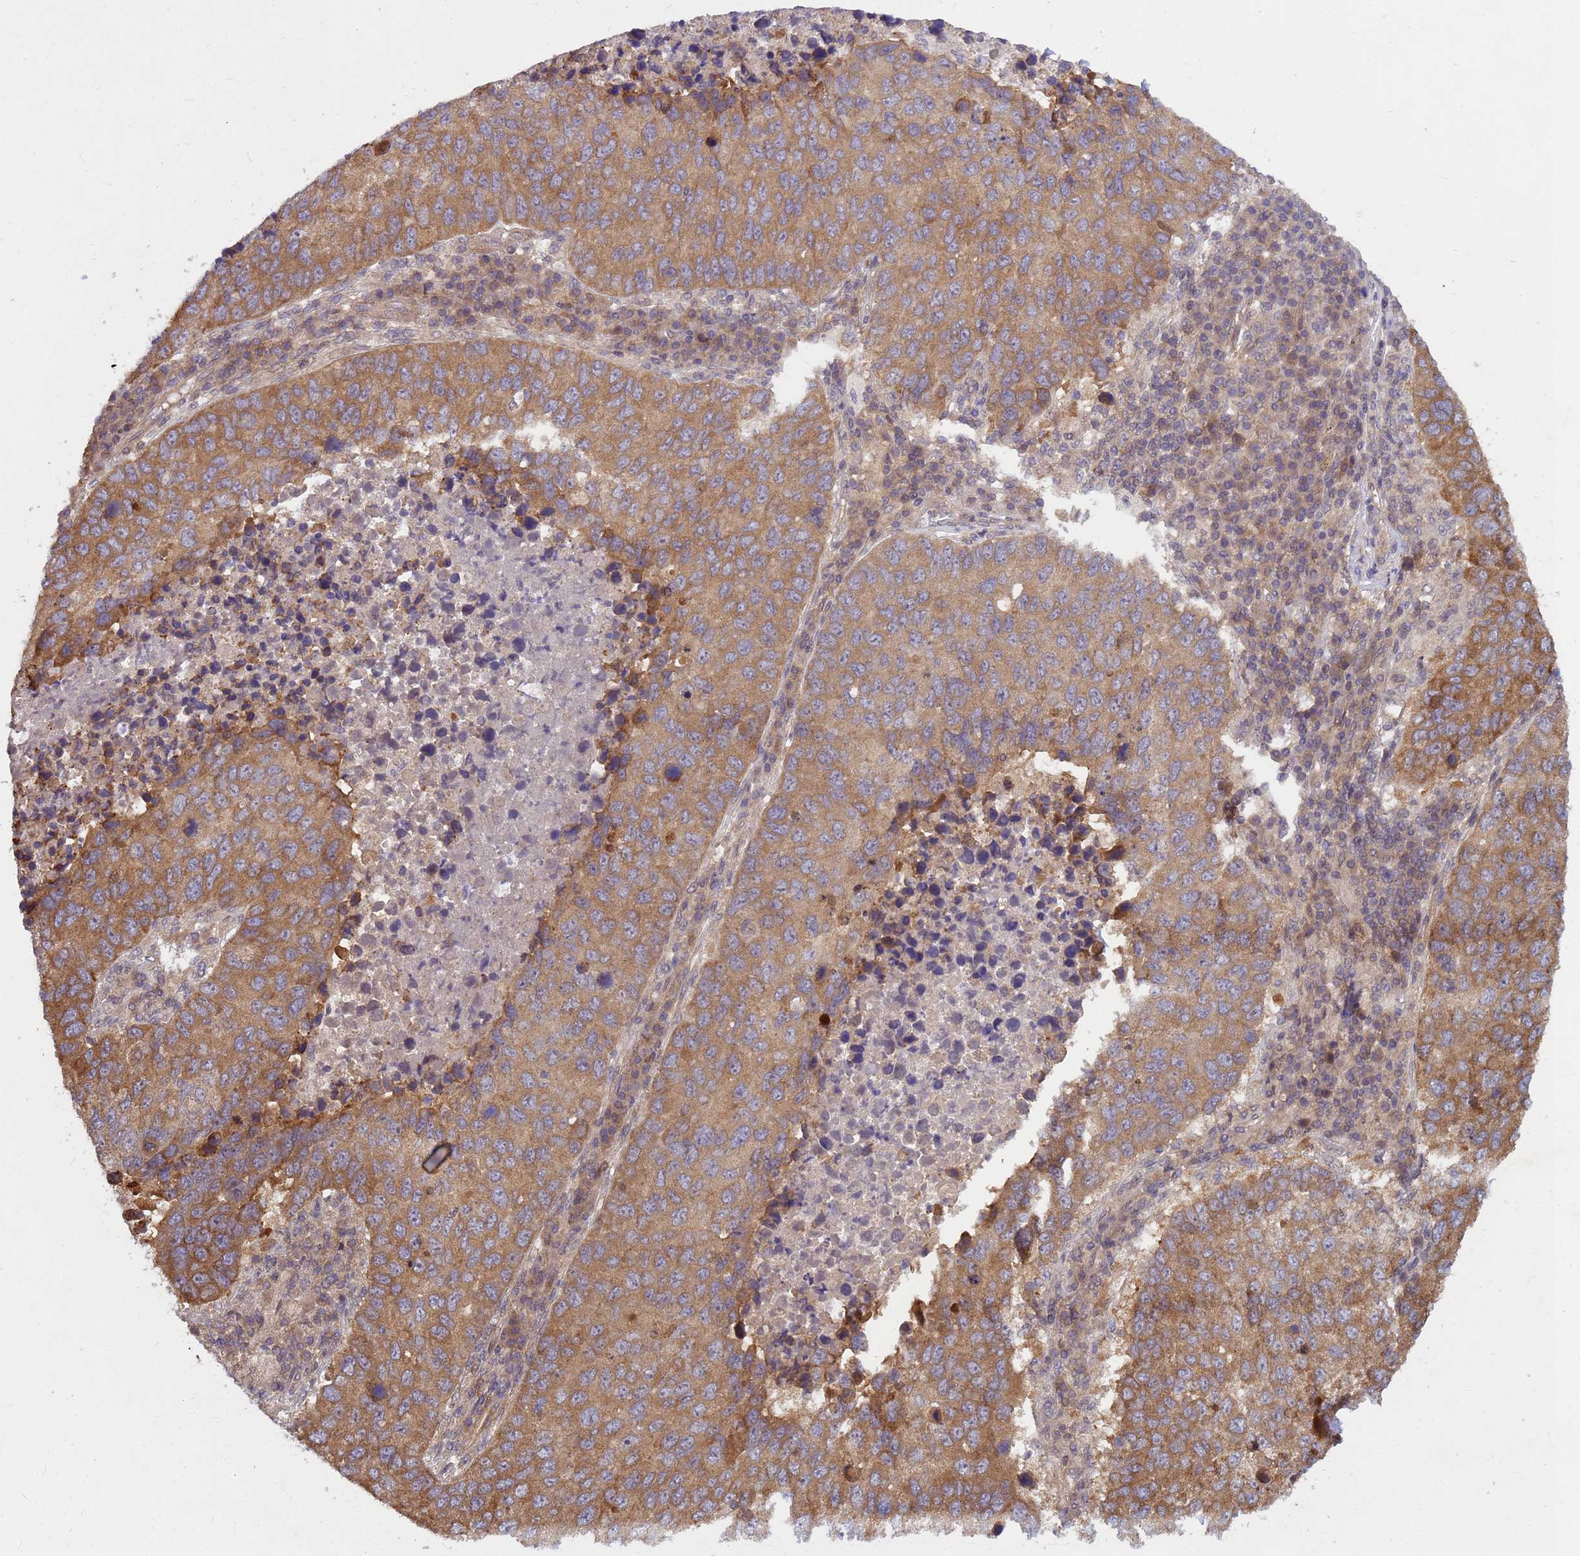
{"staining": {"intensity": "moderate", "quantity": ">75%", "location": "cytoplasmic/membranous"}, "tissue": "lung cancer", "cell_type": "Tumor cells", "image_type": "cancer", "snomed": [{"axis": "morphology", "description": "Squamous cell carcinoma, NOS"}, {"axis": "topography", "description": "Lung"}], "caption": "IHC (DAB) staining of human lung squamous cell carcinoma shows moderate cytoplasmic/membranous protein expression in about >75% of tumor cells.", "gene": "PPP2CB", "patient": {"sex": "male", "age": 73}}